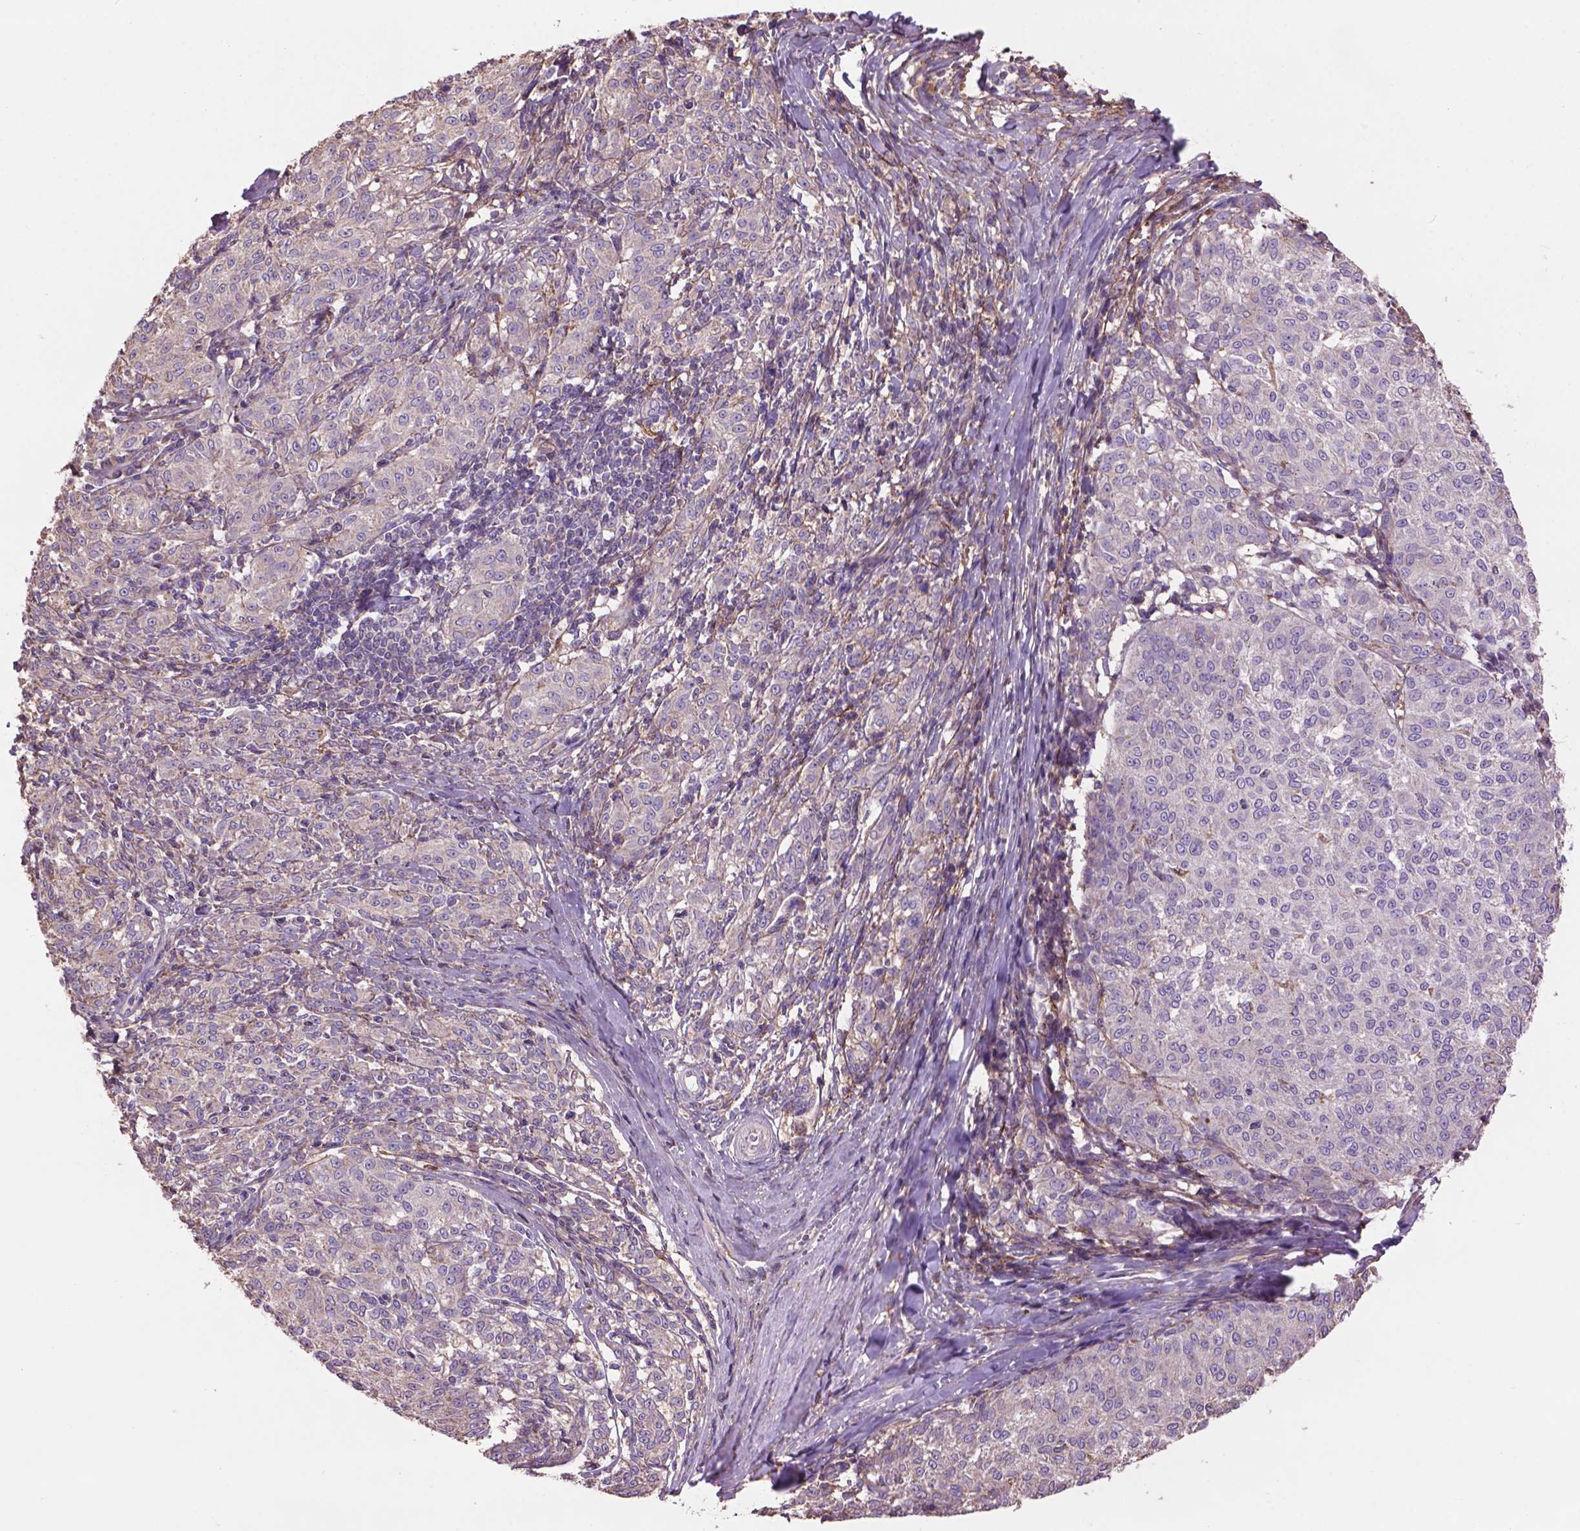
{"staining": {"intensity": "negative", "quantity": "none", "location": "none"}, "tissue": "melanoma", "cell_type": "Tumor cells", "image_type": "cancer", "snomed": [{"axis": "morphology", "description": "Malignant melanoma, NOS"}, {"axis": "topography", "description": "Skin"}], "caption": "The IHC photomicrograph has no significant positivity in tumor cells of malignant melanoma tissue.", "gene": "LRRC3C", "patient": {"sex": "female", "age": 72}}